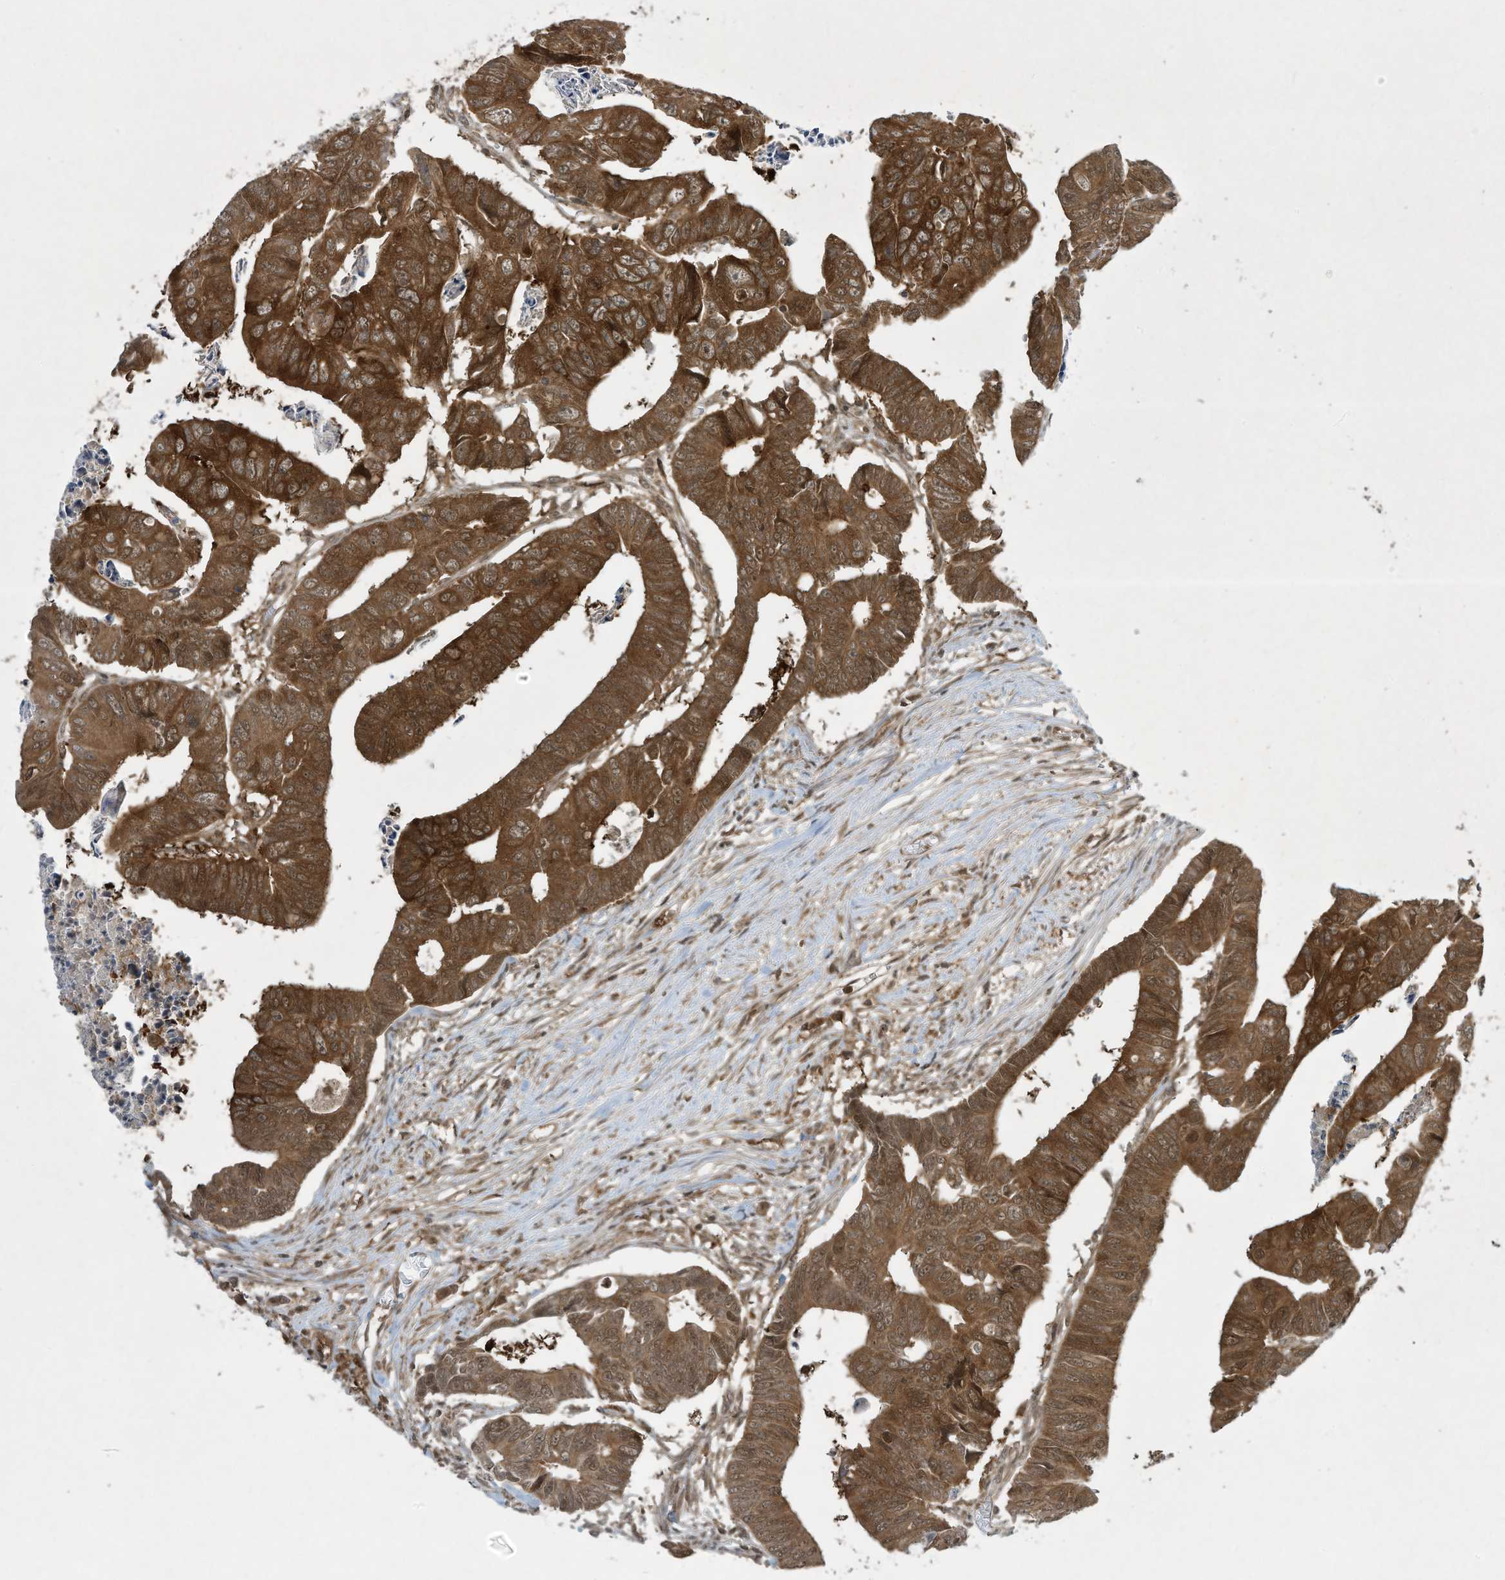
{"staining": {"intensity": "strong", "quantity": ">75%", "location": "cytoplasmic/membranous"}, "tissue": "colorectal cancer", "cell_type": "Tumor cells", "image_type": "cancer", "snomed": [{"axis": "morphology", "description": "Adenocarcinoma, NOS"}, {"axis": "topography", "description": "Rectum"}], "caption": "This is an image of immunohistochemistry (IHC) staining of colorectal cancer (adenocarcinoma), which shows strong expression in the cytoplasmic/membranous of tumor cells.", "gene": "CERT1", "patient": {"sex": "female", "age": 65}}